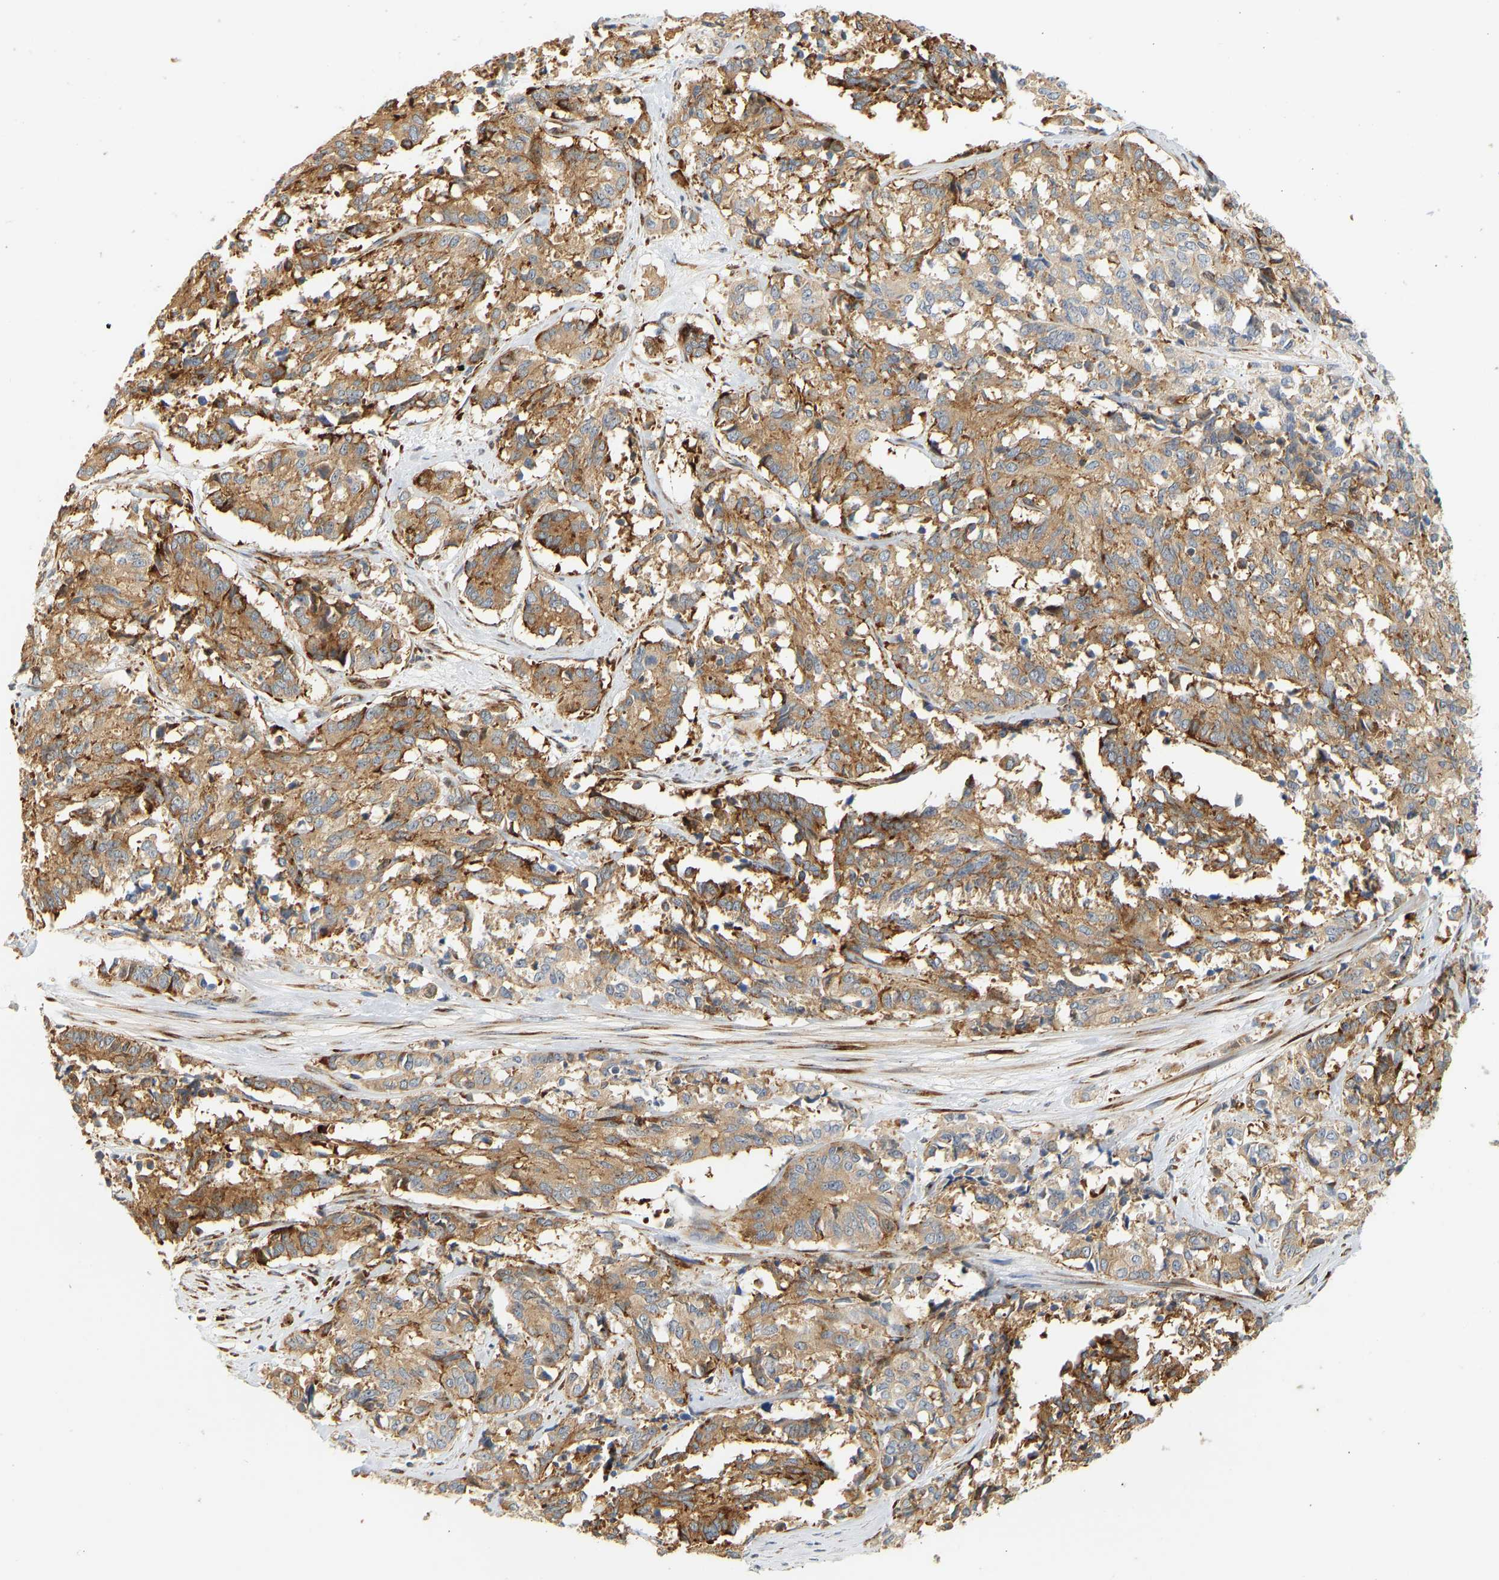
{"staining": {"intensity": "moderate", "quantity": ">75%", "location": "cytoplasmic/membranous"}, "tissue": "cervical cancer", "cell_type": "Tumor cells", "image_type": "cancer", "snomed": [{"axis": "morphology", "description": "Squamous cell carcinoma, NOS"}, {"axis": "topography", "description": "Cervix"}], "caption": "A brown stain shows moderate cytoplasmic/membranous positivity of a protein in cervical cancer (squamous cell carcinoma) tumor cells.", "gene": "RPS14", "patient": {"sex": "female", "age": 35}}